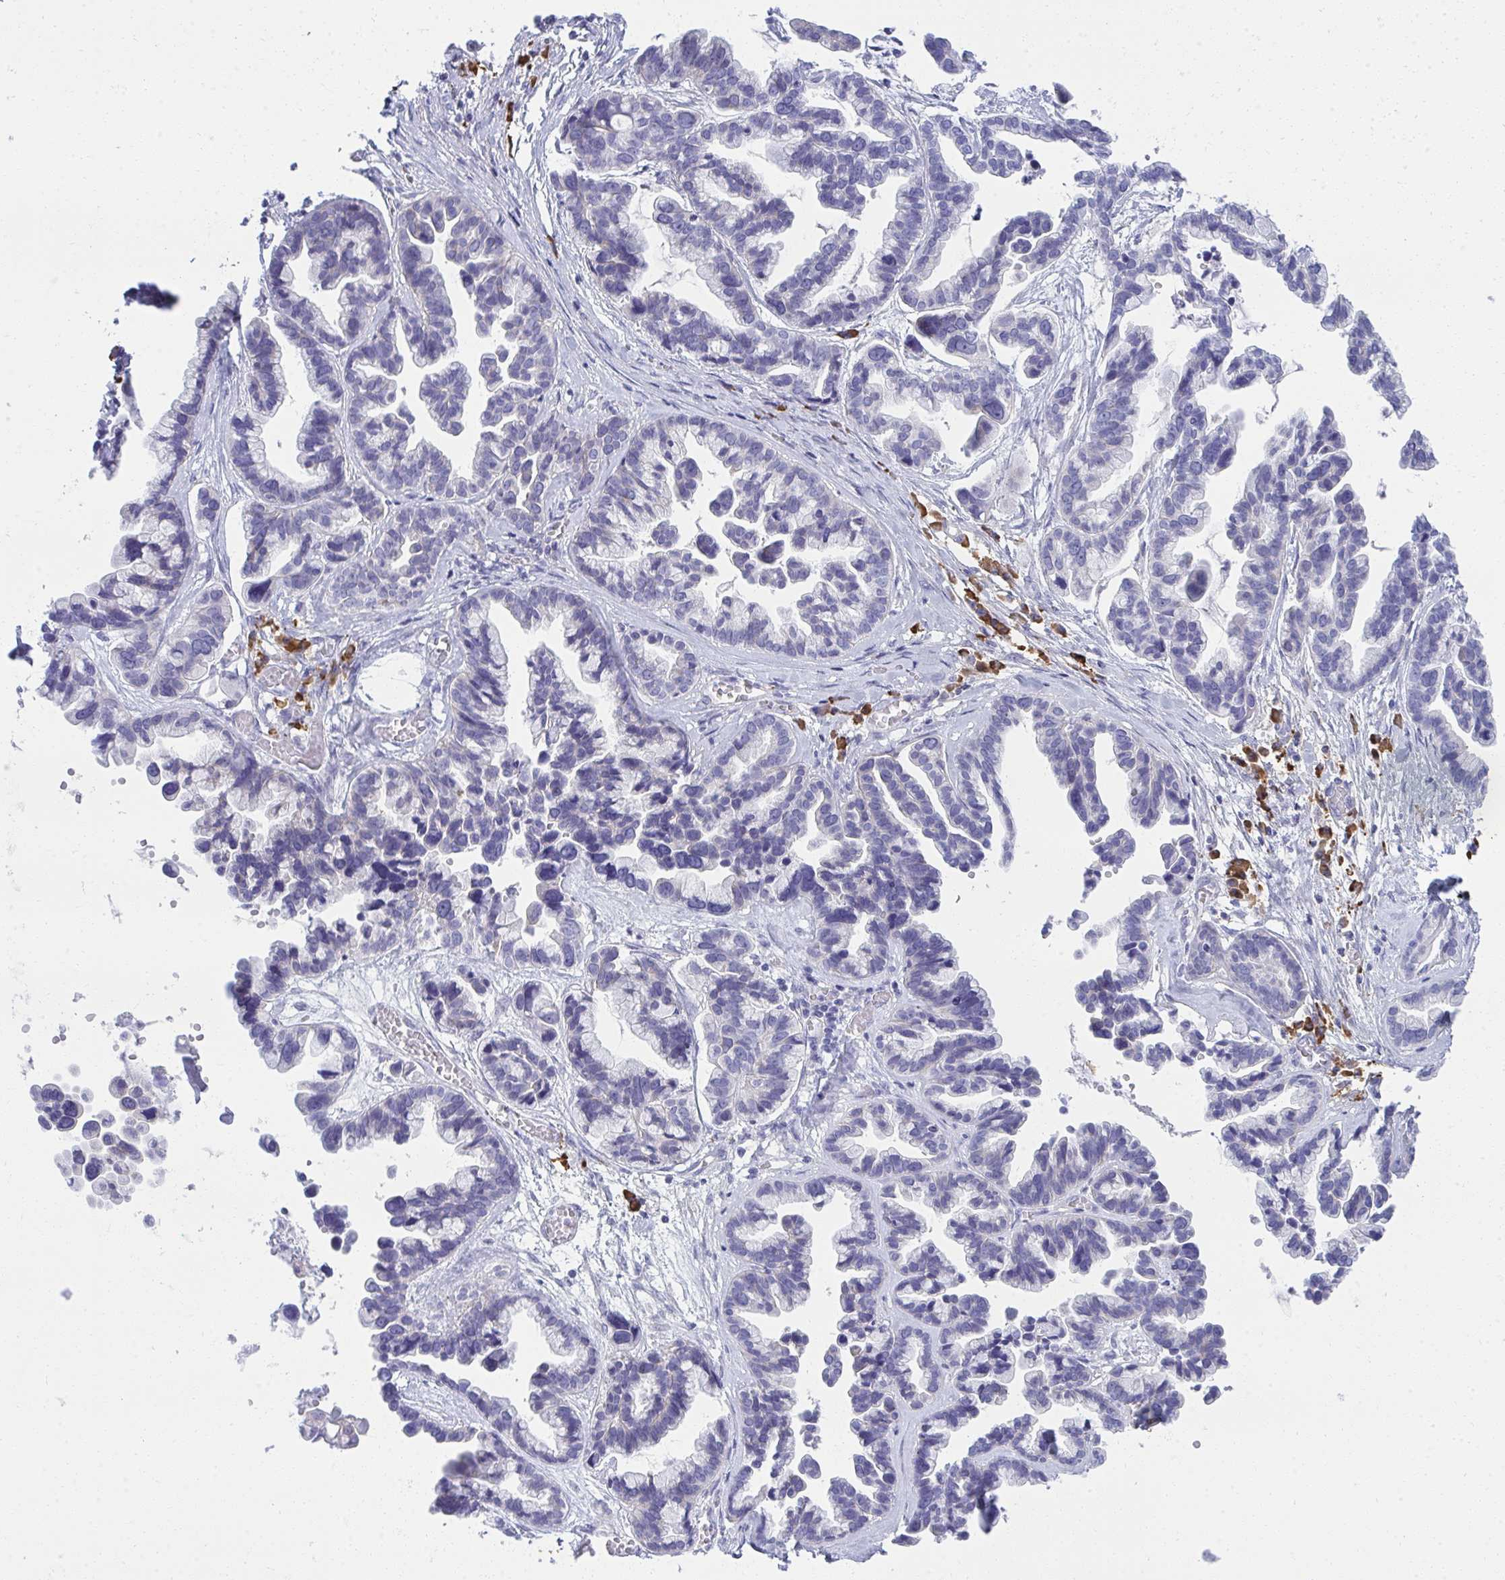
{"staining": {"intensity": "negative", "quantity": "none", "location": "none"}, "tissue": "ovarian cancer", "cell_type": "Tumor cells", "image_type": "cancer", "snomed": [{"axis": "morphology", "description": "Cystadenocarcinoma, serous, NOS"}, {"axis": "topography", "description": "Ovary"}], "caption": "Photomicrograph shows no significant protein staining in tumor cells of ovarian cancer (serous cystadenocarcinoma).", "gene": "PUS7L", "patient": {"sex": "female", "age": 56}}